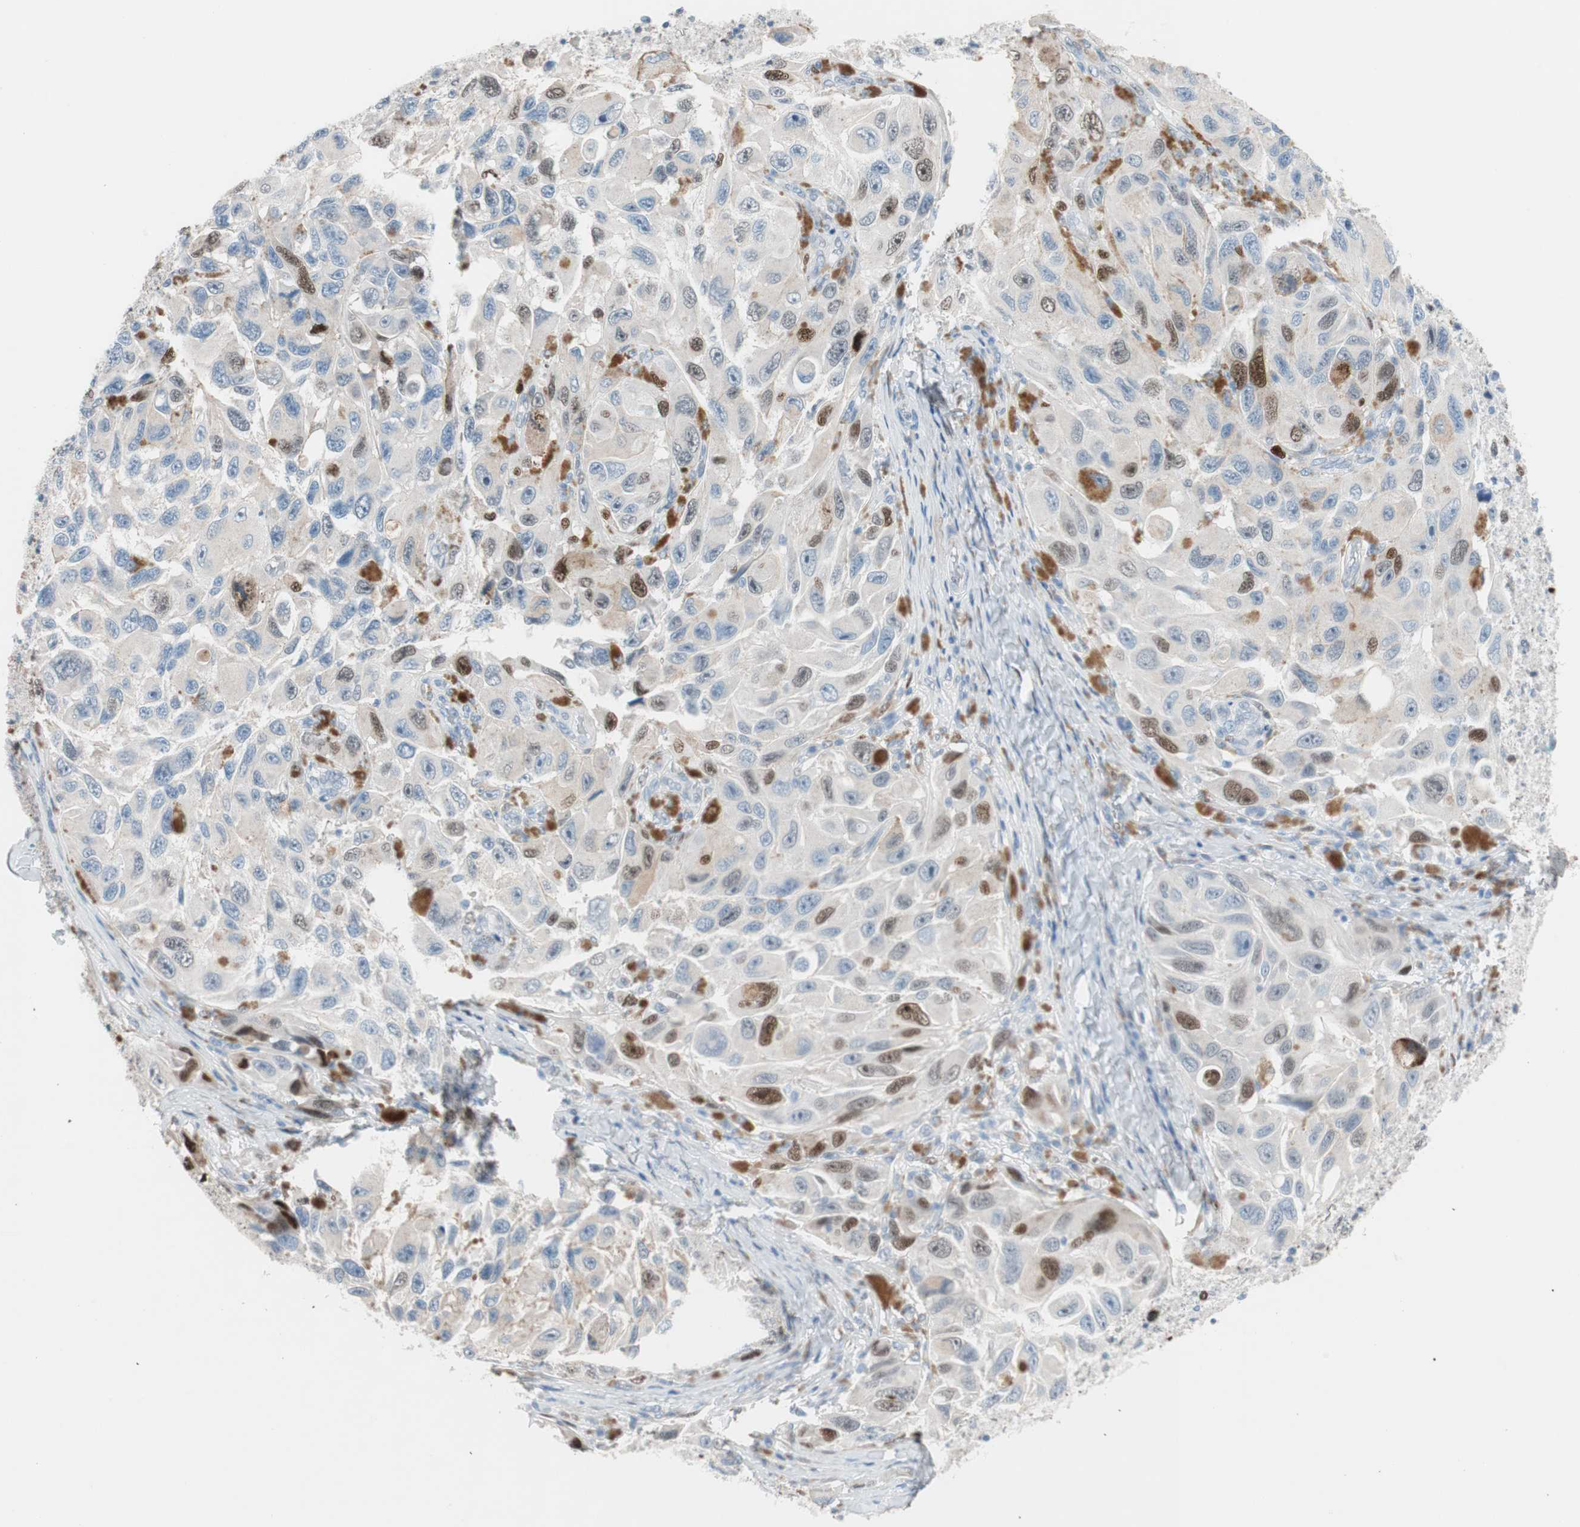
{"staining": {"intensity": "moderate", "quantity": "<25%", "location": "nuclear"}, "tissue": "melanoma", "cell_type": "Tumor cells", "image_type": "cancer", "snomed": [{"axis": "morphology", "description": "Malignant melanoma, NOS"}, {"axis": "topography", "description": "Skin"}], "caption": "This is an image of immunohistochemistry staining of malignant melanoma, which shows moderate positivity in the nuclear of tumor cells.", "gene": "FOSL1", "patient": {"sex": "female", "age": 73}}